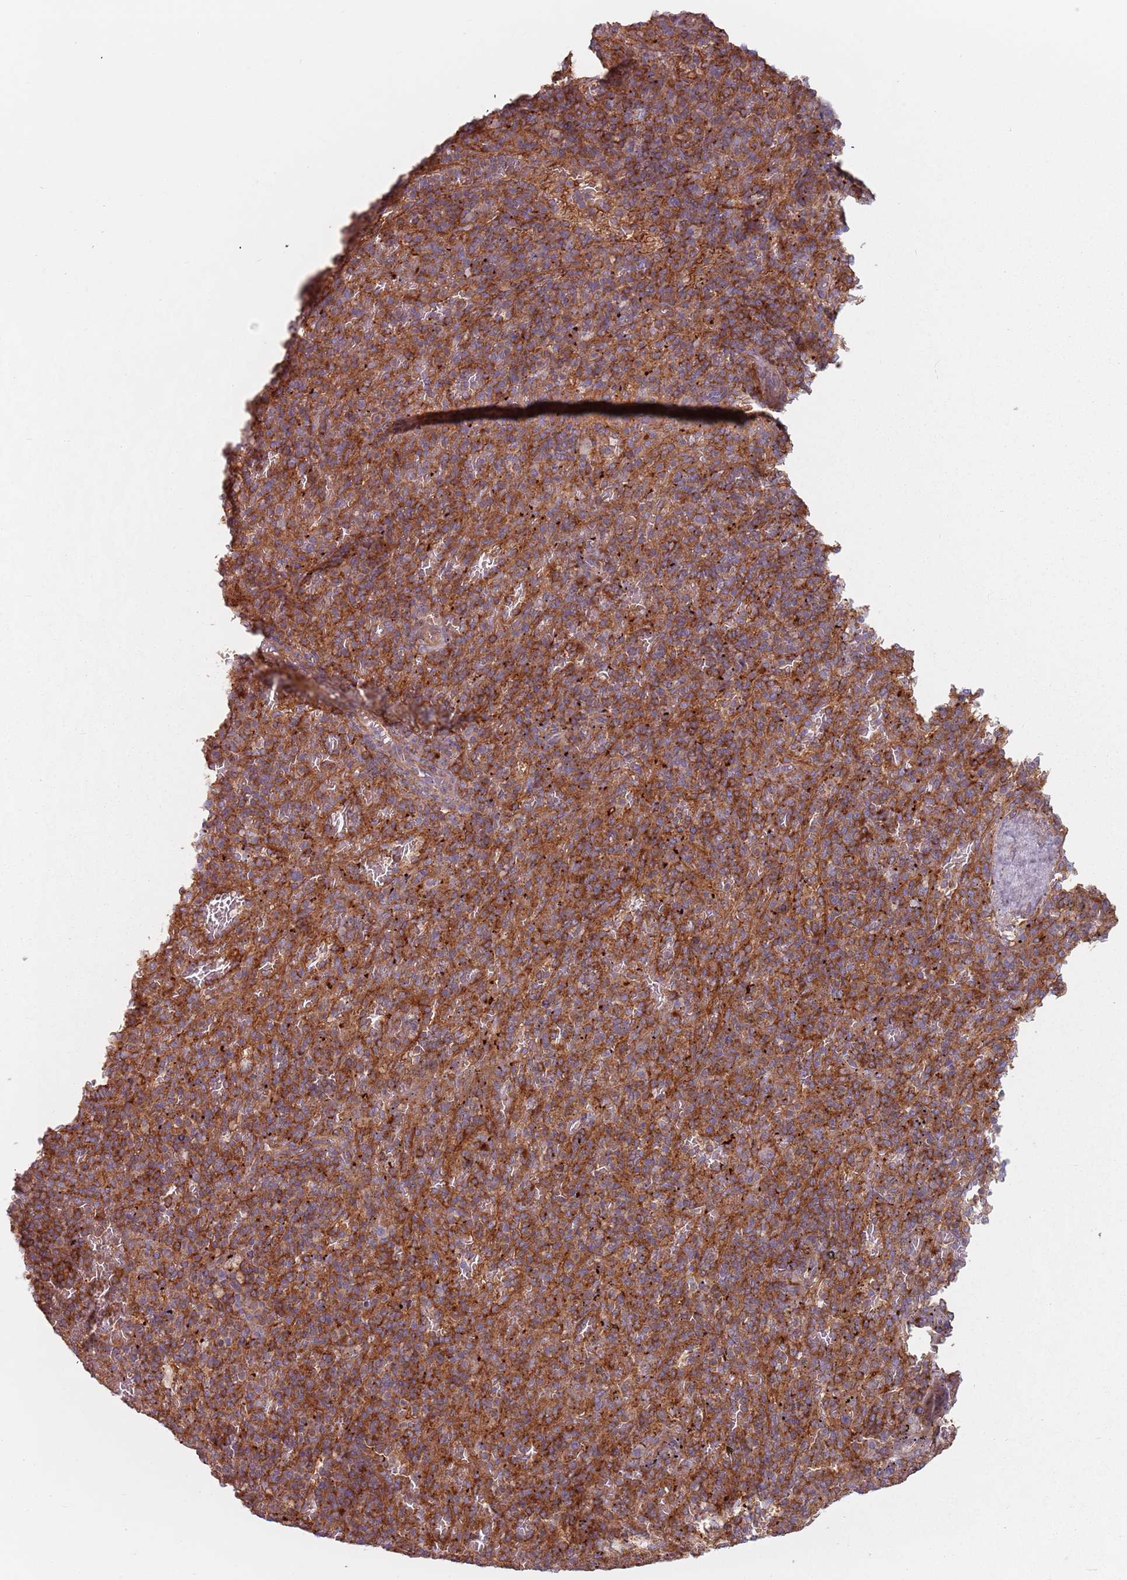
{"staining": {"intensity": "strong", "quantity": ">75%", "location": "cytoplasmic/membranous"}, "tissue": "spleen", "cell_type": "Cells in red pulp", "image_type": "normal", "snomed": [{"axis": "morphology", "description": "Normal tissue, NOS"}, {"axis": "topography", "description": "Spleen"}], "caption": "Spleen was stained to show a protein in brown. There is high levels of strong cytoplasmic/membranous expression in about >75% of cells in red pulp. The staining was performed using DAB to visualize the protein expression in brown, while the nuclei were stained in blue with hematoxylin (Magnification: 20x).", "gene": "TPD52L2", "patient": {"sex": "male", "age": 82}}